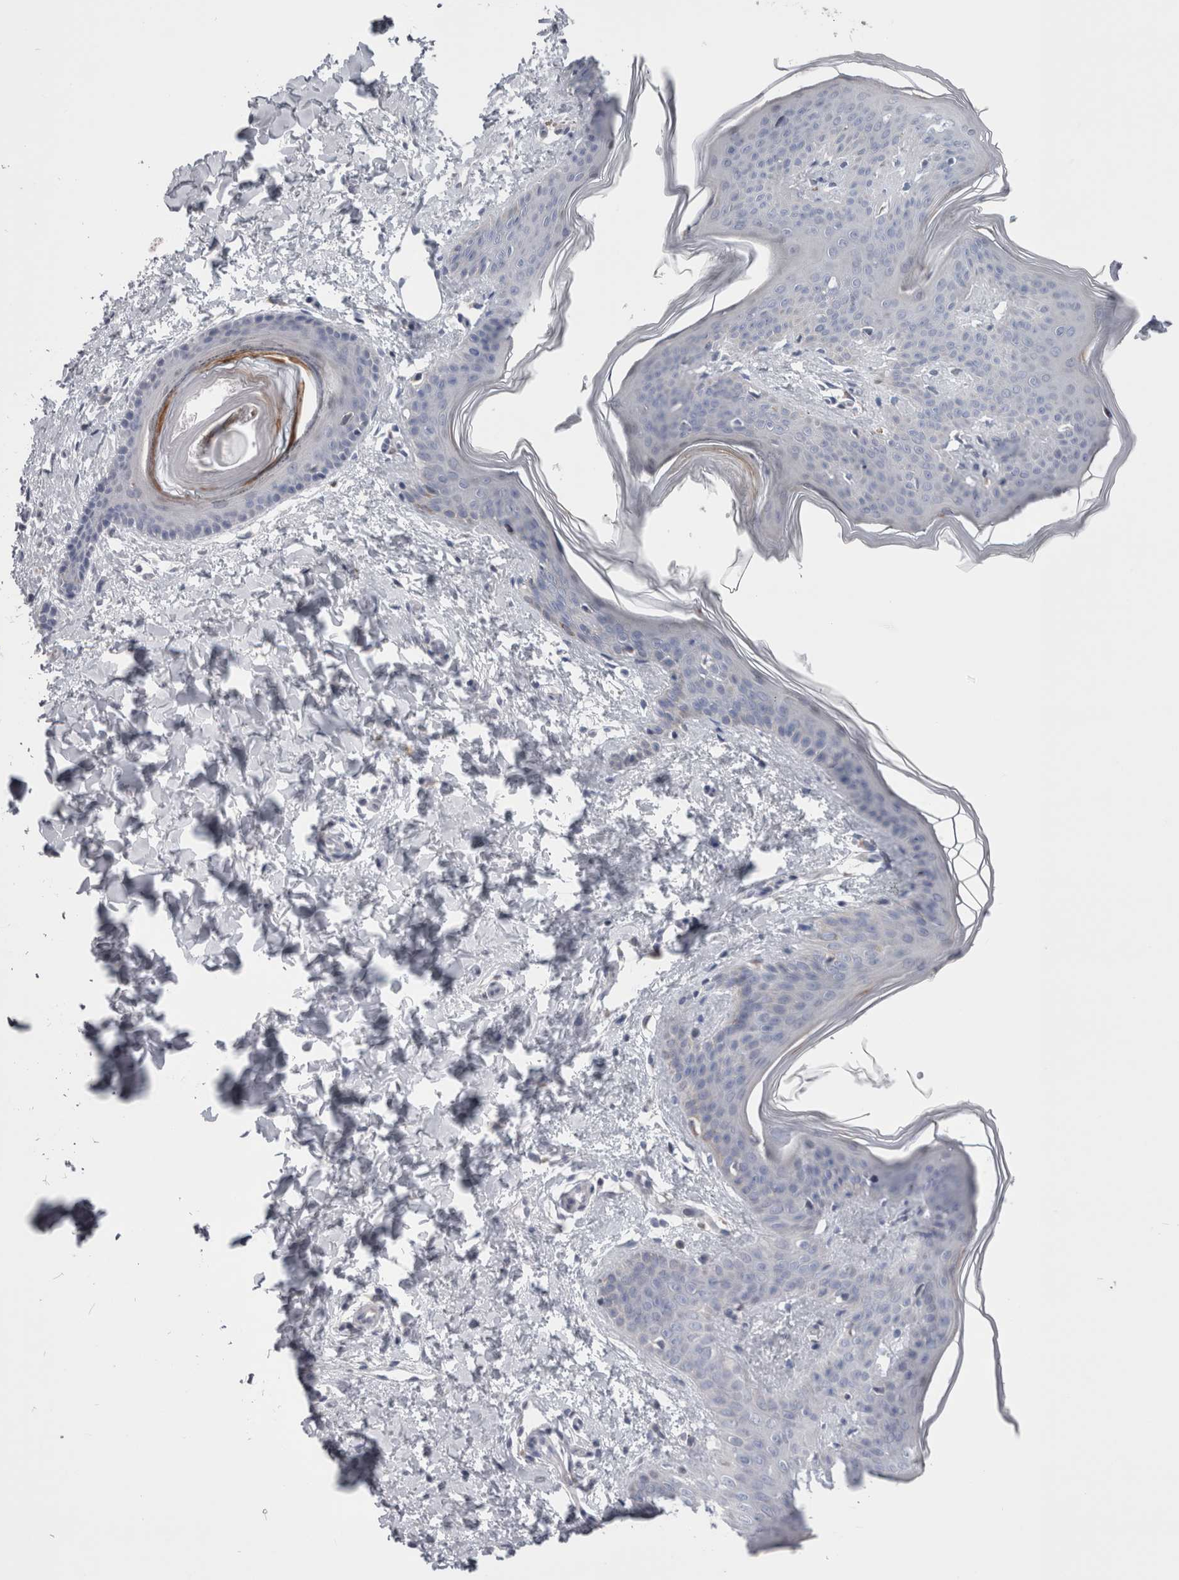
{"staining": {"intensity": "negative", "quantity": "none", "location": "none"}, "tissue": "skin", "cell_type": "Fibroblasts", "image_type": "normal", "snomed": [{"axis": "morphology", "description": "Normal tissue, NOS"}, {"axis": "topography", "description": "Skin"}], "caption": "The IHC histopathology image has no significant expression in fibroblasts of skin. (DAB immunohistochemistry (IHC) with hematoxylin counter stain).", "gene": "GDAP1", "patient": {"sex": "female", "age": 17}}